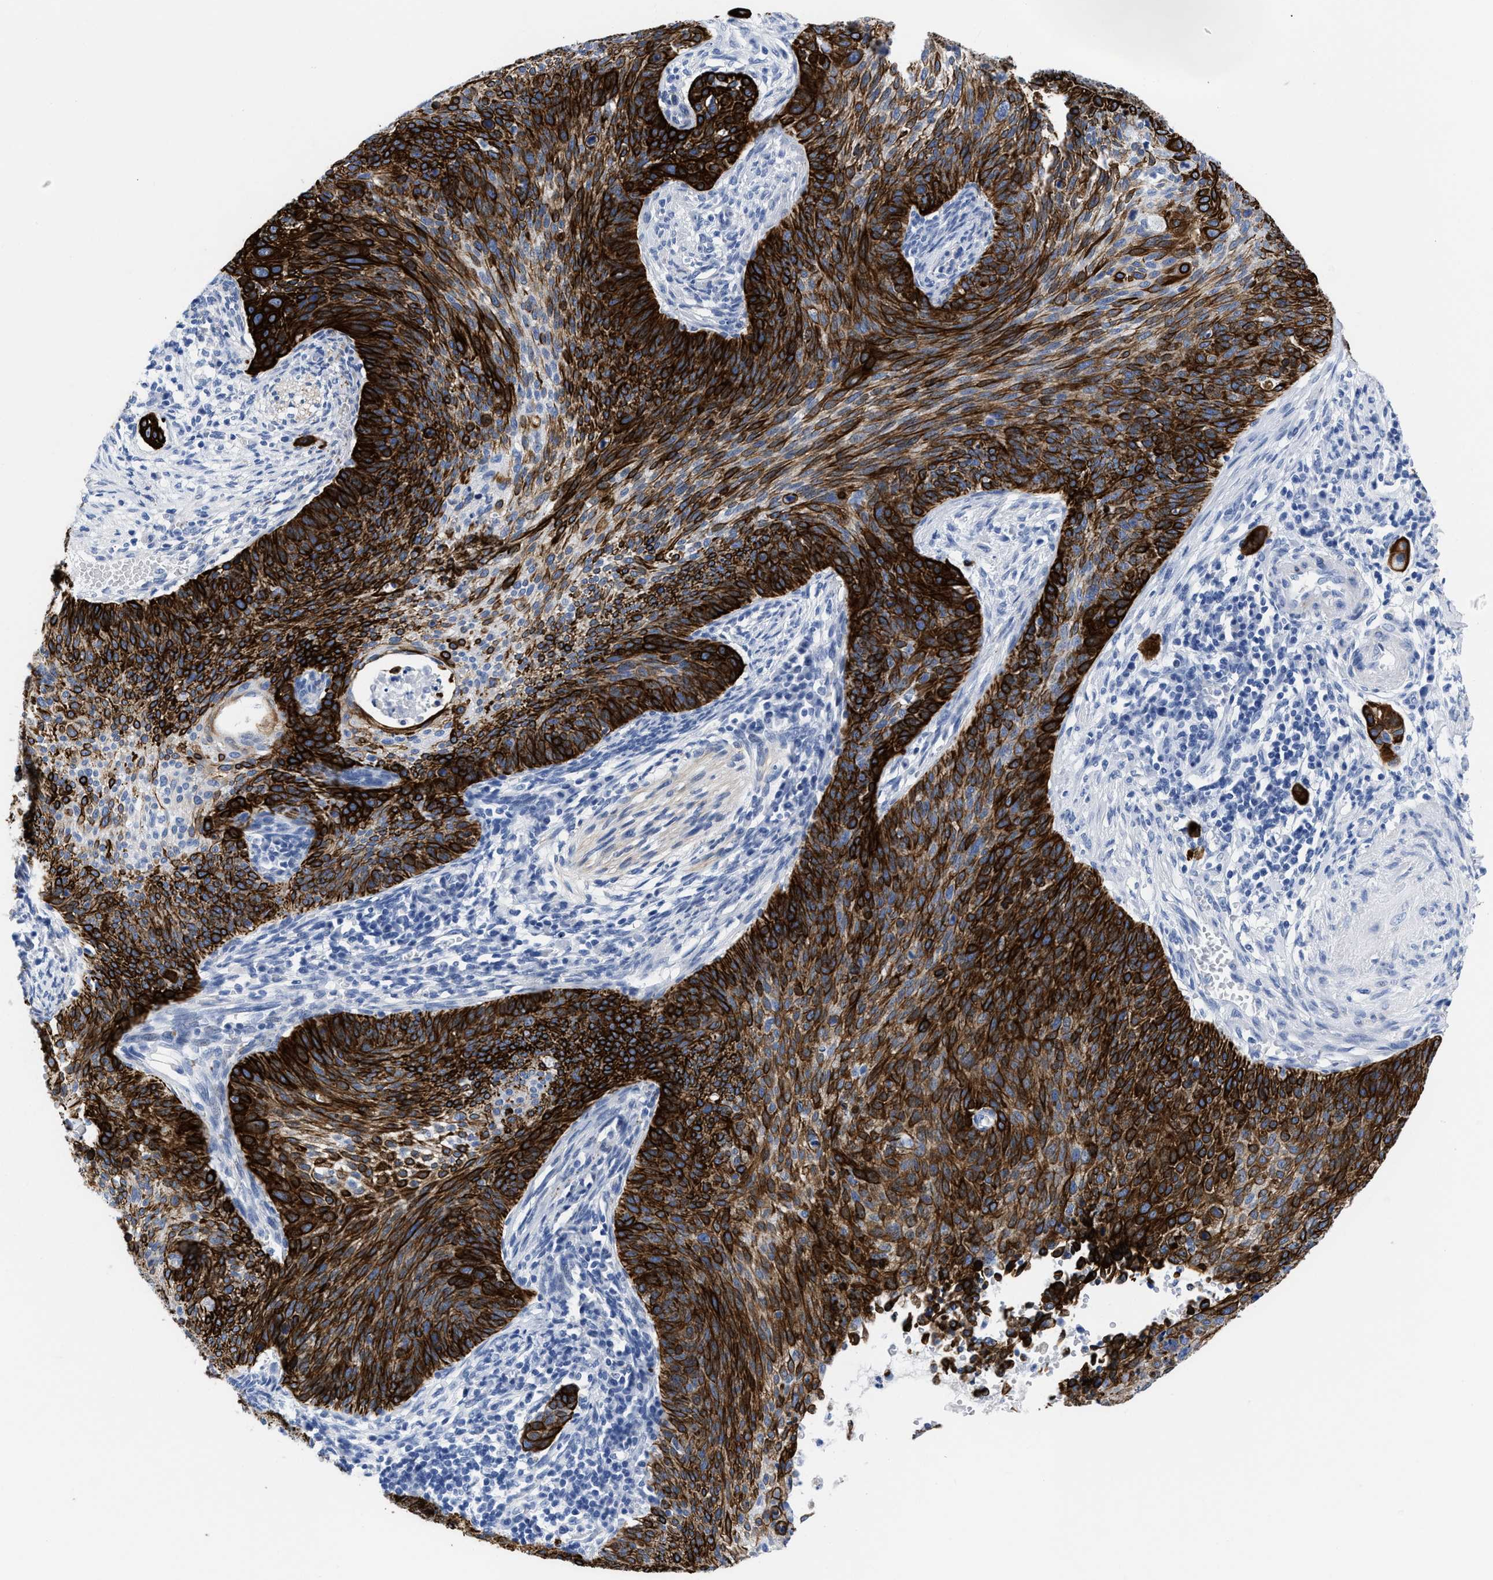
{"staining": {"intensity": "strong", "quantity": ">75%", "location": "cytoplasmic/membranous"}, "tissue": "cervical cancer", "cell_type": "Tumor cells", "image_type": "cancer", "snomed": [{"axis": "morphology", "description": "Squamous cell carcinoma, NOS"}, {"axis": "topography", "description": "Cervix"}], "caption": "Tumor cells reveal high levels of strong cytoplasmic/membranous expression in about >75% of cells in squamous cell carcinoma (cervical). Using DAB (3,3'-diaminobenzidine) (brown) and hematoxylin (blue) stains, captured at high magnification using brightfield microscopy.", "gene": "DUSP26", "patient": {"sex": "female", "age": 70}}